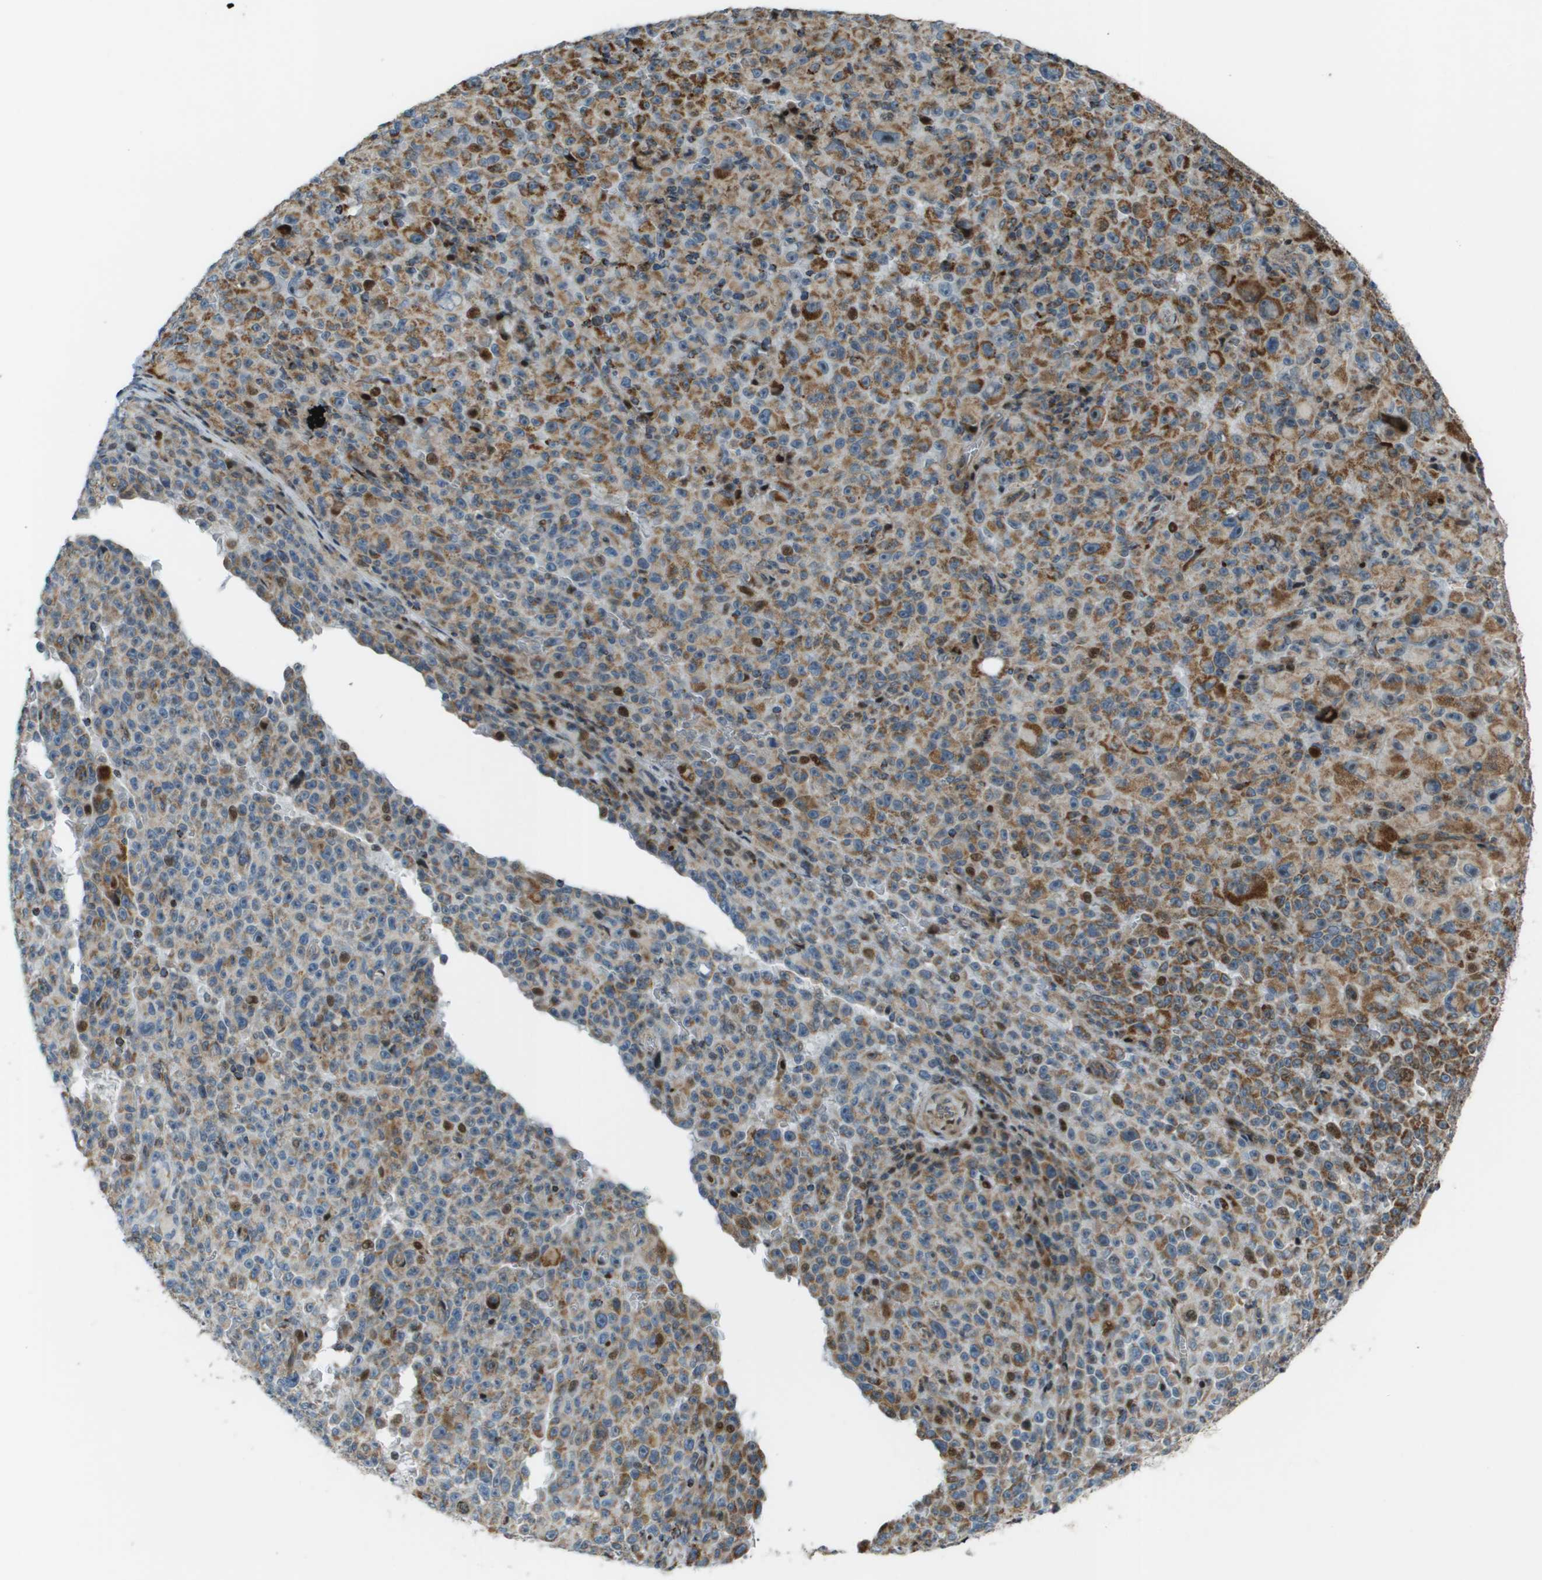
{"staining": {"intensity": "moderate", "quantity": "25%-75%", "location": "cytoplasmic/membranous"}, "tissue": "melanoma", "cell_type": "Tumor cells", "image_type": "cancer", "snomed": [{"axis": "morphology", "description": "Malignant melanoma, NOS"}, {"axis": "topography", "description": "Skin"}], "caption": "An immunohistochemistry (IHC) micrograph of tumor tissue is shown. Protein staining in brown labels moderate cytoplasmic/membranous positivity in melanoma within tumor cells. The protein is shown in brown color, while the nuclei are stained blue.", "gene": "MGAT3", "patient": {"sex": "female", "age": 82}}